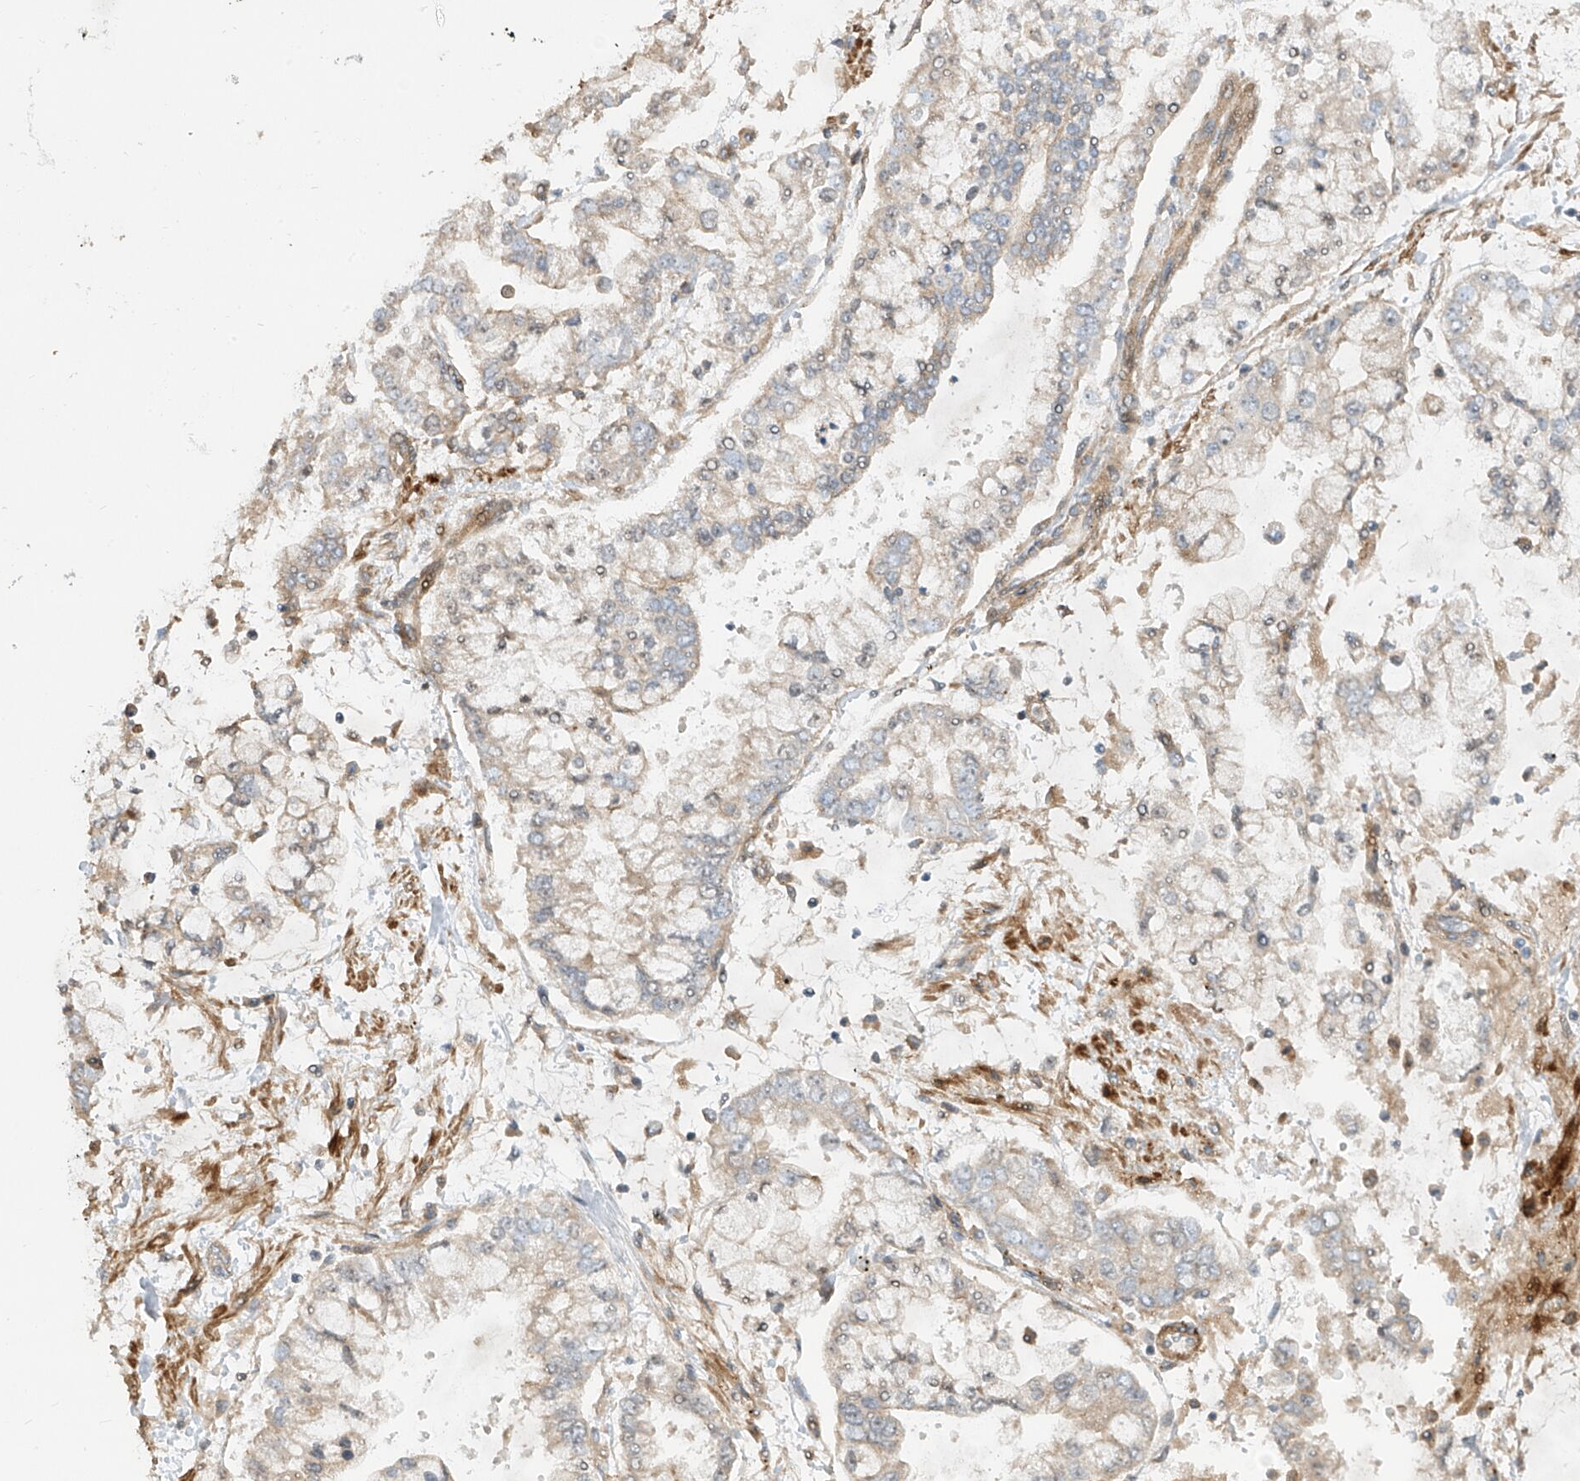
{"staining": {"intensity": "weak", "quantity": "<25%", "location": "cytoplasmic/membranous"}, "tissue": "stomach cancer", "cell_type": "Tumor cells", "image_type": "cancer", "snomed": [{"axis": "morphology", "description": "Normal tissue, NOS"}, {"axis": "morphology", "description": "Adenocarcinoma, NOS"}, {"axis": "topography", "description": "Stomach, upper"}, {"axis": "topography", "description": "Stomach"}], "caption": "Protein analysis of adenocarcinoma (stomach) exhibits no significant staining in tumor cells.", "gene": "ENTR1", "patient": {"sex": "male", "age": 76}}